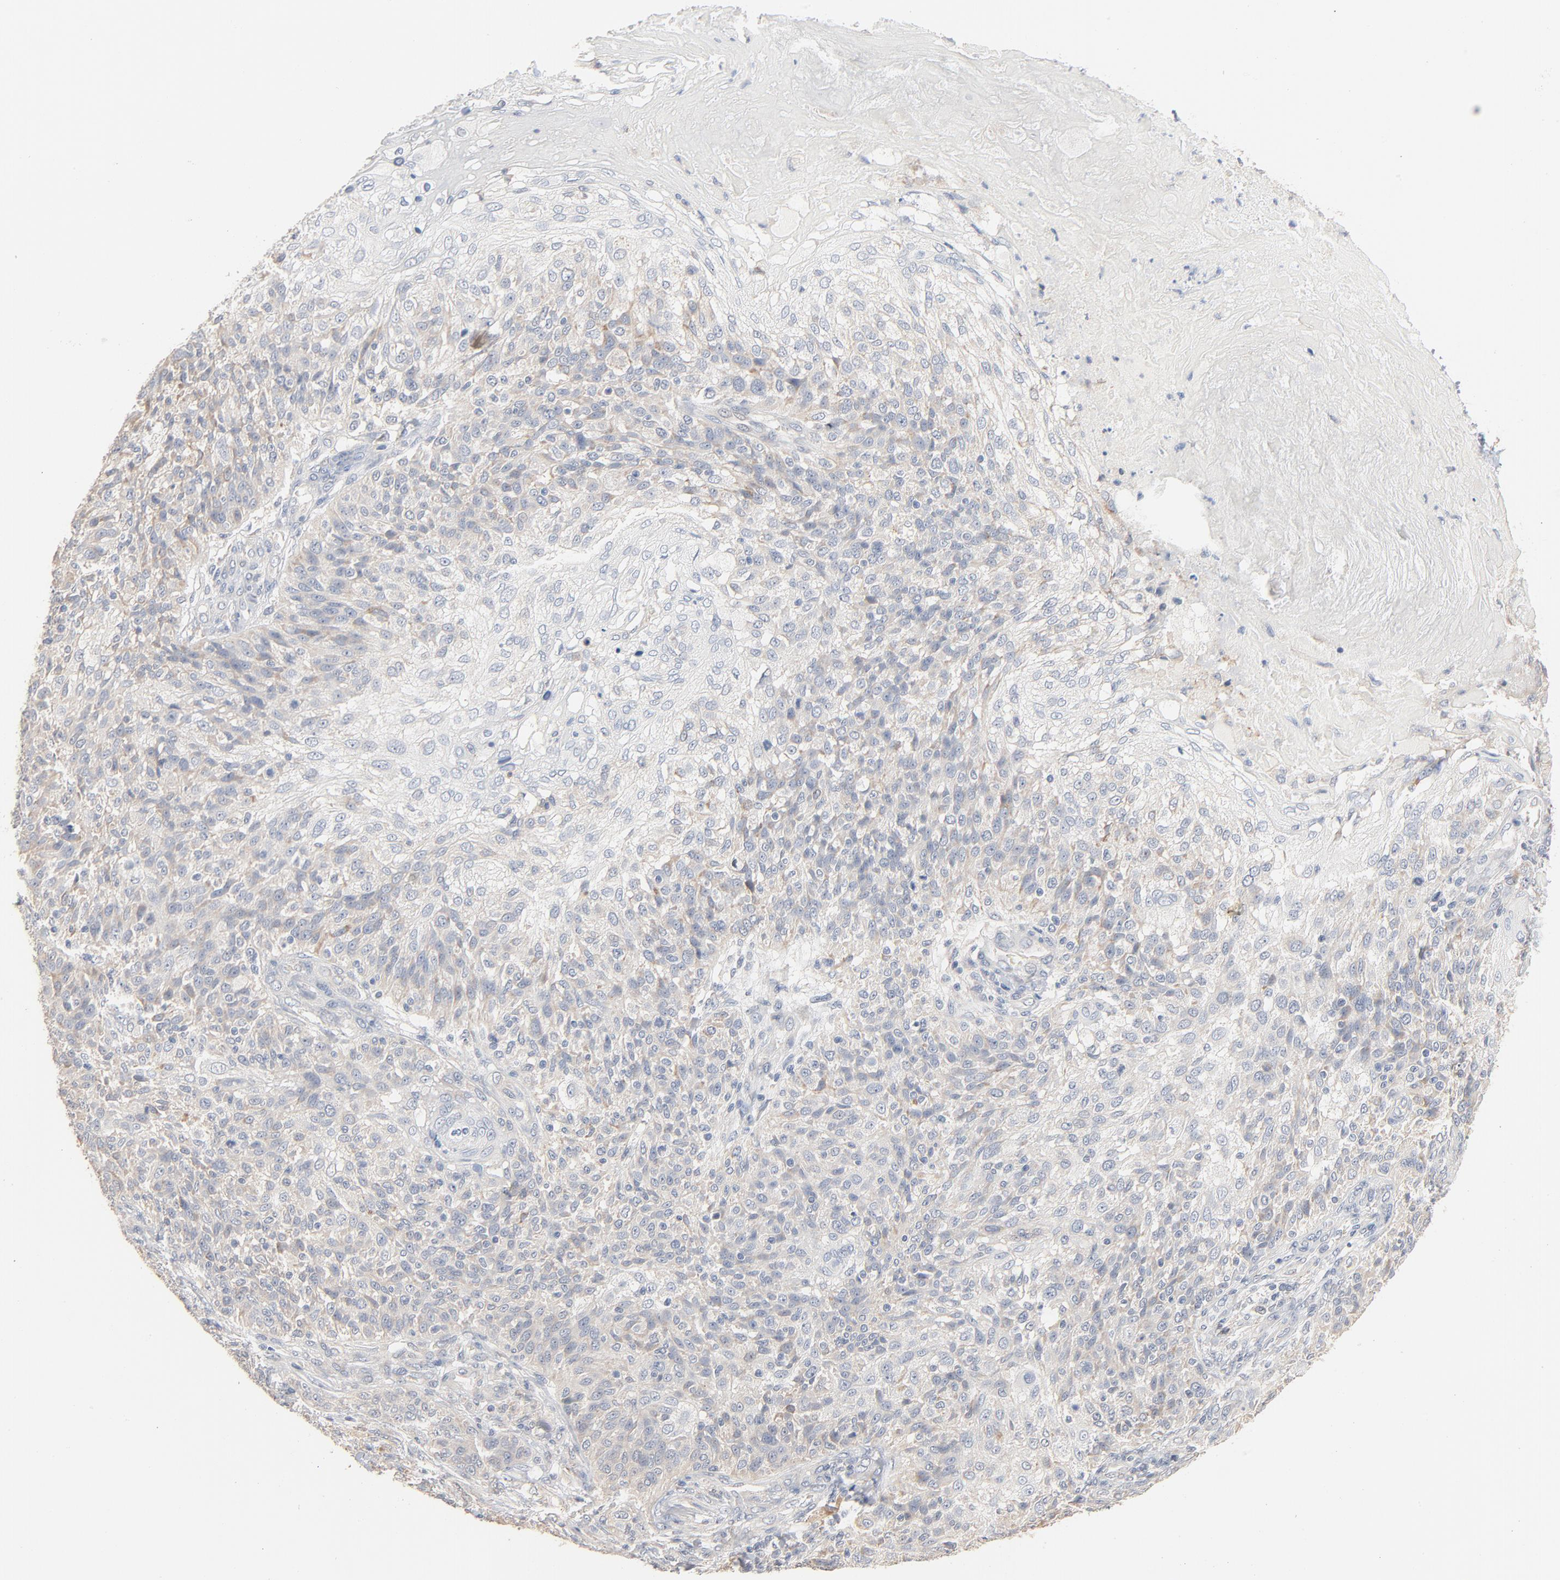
{"staining": {"intensity": "weak", "quantity": ">75%", "location": "cytoplasmic/membranous"}, "tissue": "skin cancer", "cell_type": "Tumor cells", "image_type": "cancer", "snomed": [{"axis": "morphology", "description": "Normal tissue, NOS"}, {"axis": "morphology", "description": "Squamous cell carcinoma, NOS"}, {"axis": "topography", "description": "Skin"}], "caption": "Skin cancer was stained to show a protein in brown. There is low levels of weak cytoplasmic/membranous expression in about >75% of tumor cells.", "gene": "ZDHHC8", "patient": {"sex": "female", "age": 83}}